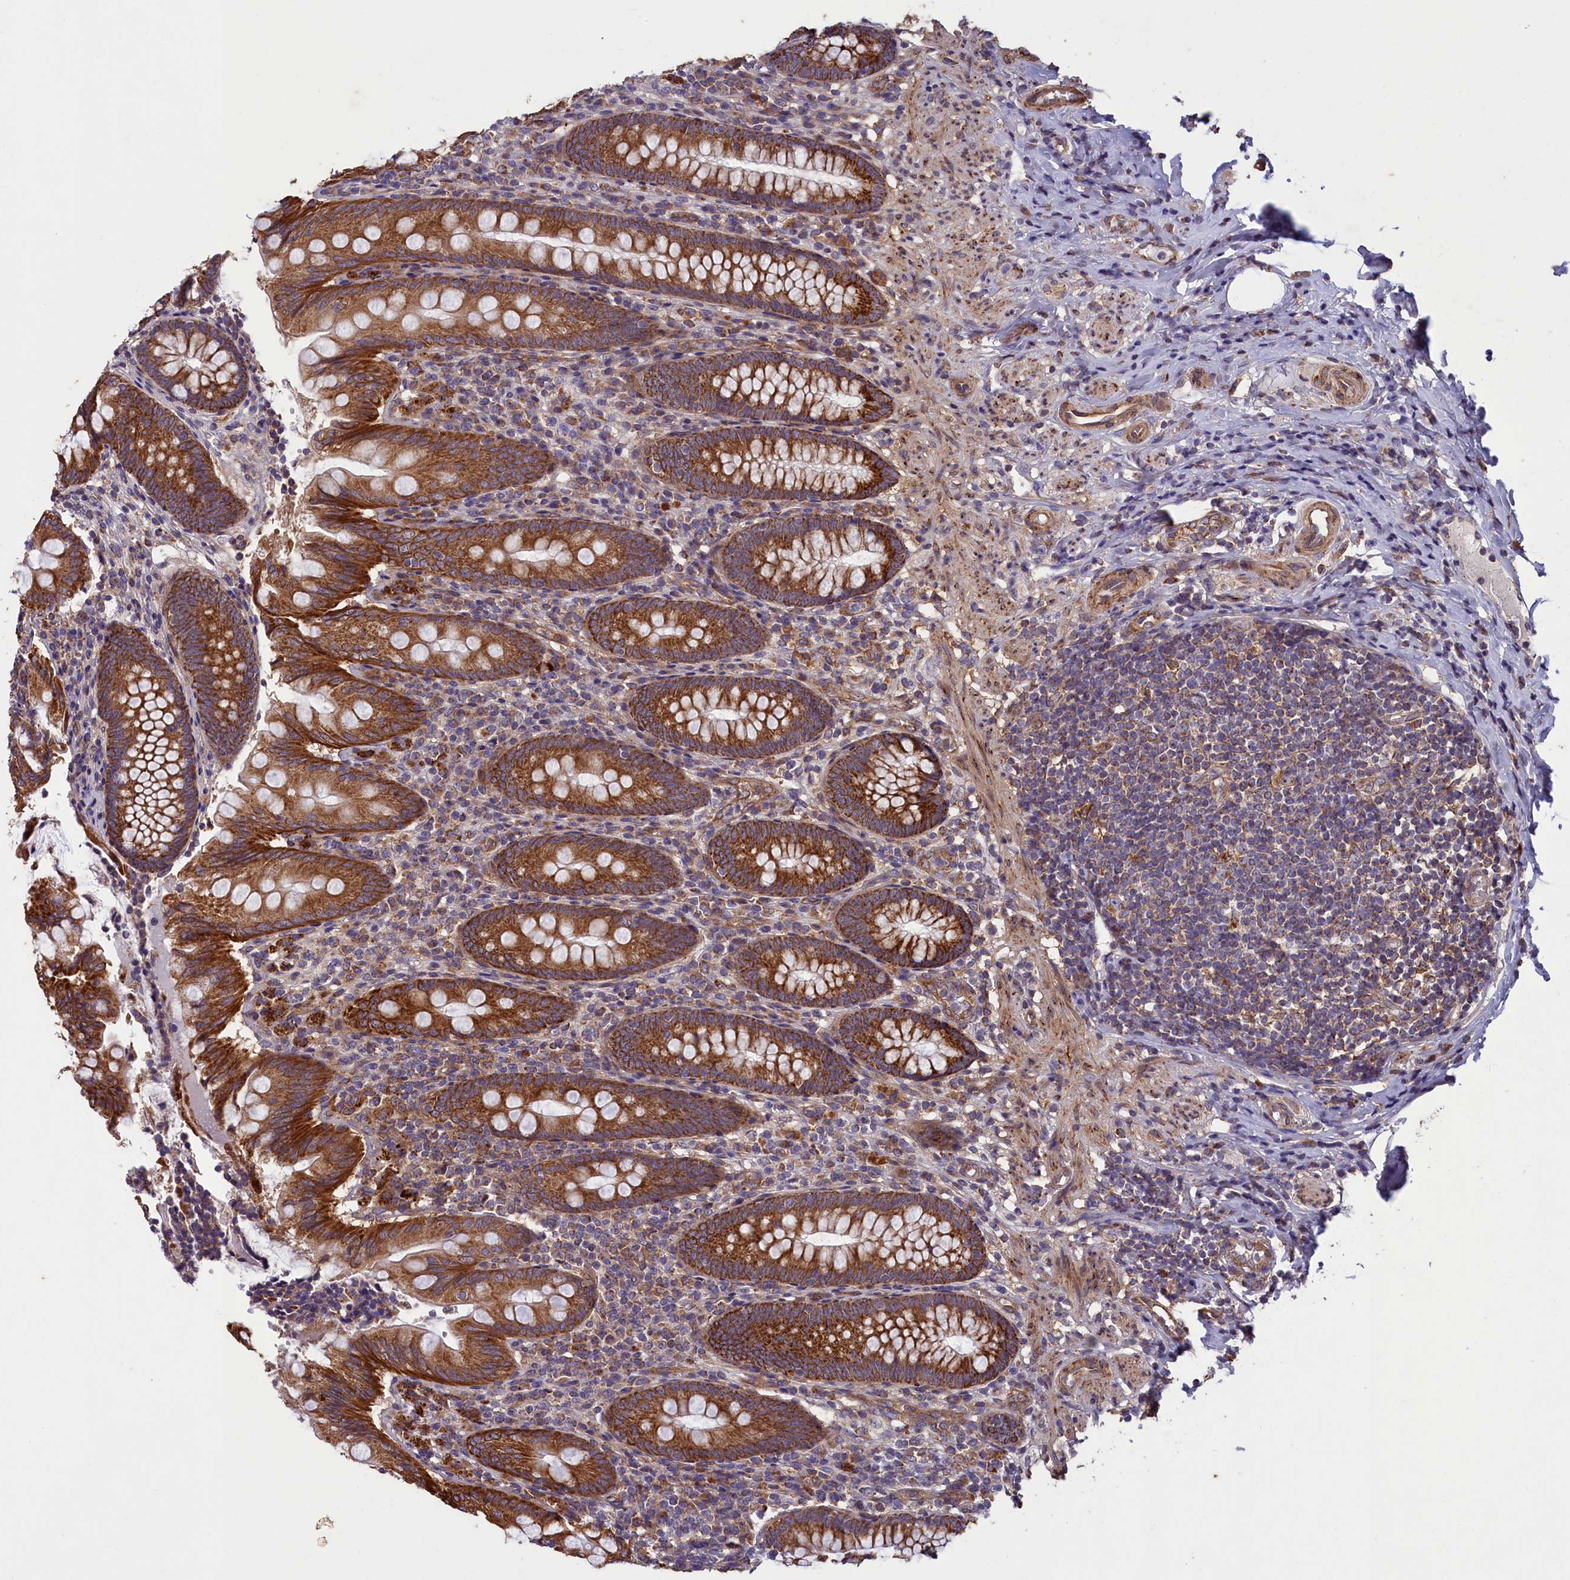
{"staining": {"intensity": "strong", "quantity": ">75%", "location": "cytoplasmic/membranous"}, "tissue": "appendix", "cell_type": "Glandular cells", "image_type": "normal", "snomed": [{"axis": "morphology", "description": "Normal tissue, NOS"}, {"axis": "topography", "description": "Appendix"}], "caption": "Protein expression analysis of unremarkable appendix exhibits strong cytoplasmic/membranous staining in about >75% of glandular cells.", "gene": "ACAD8", "patient": {"sex": "male", "age": 55}}